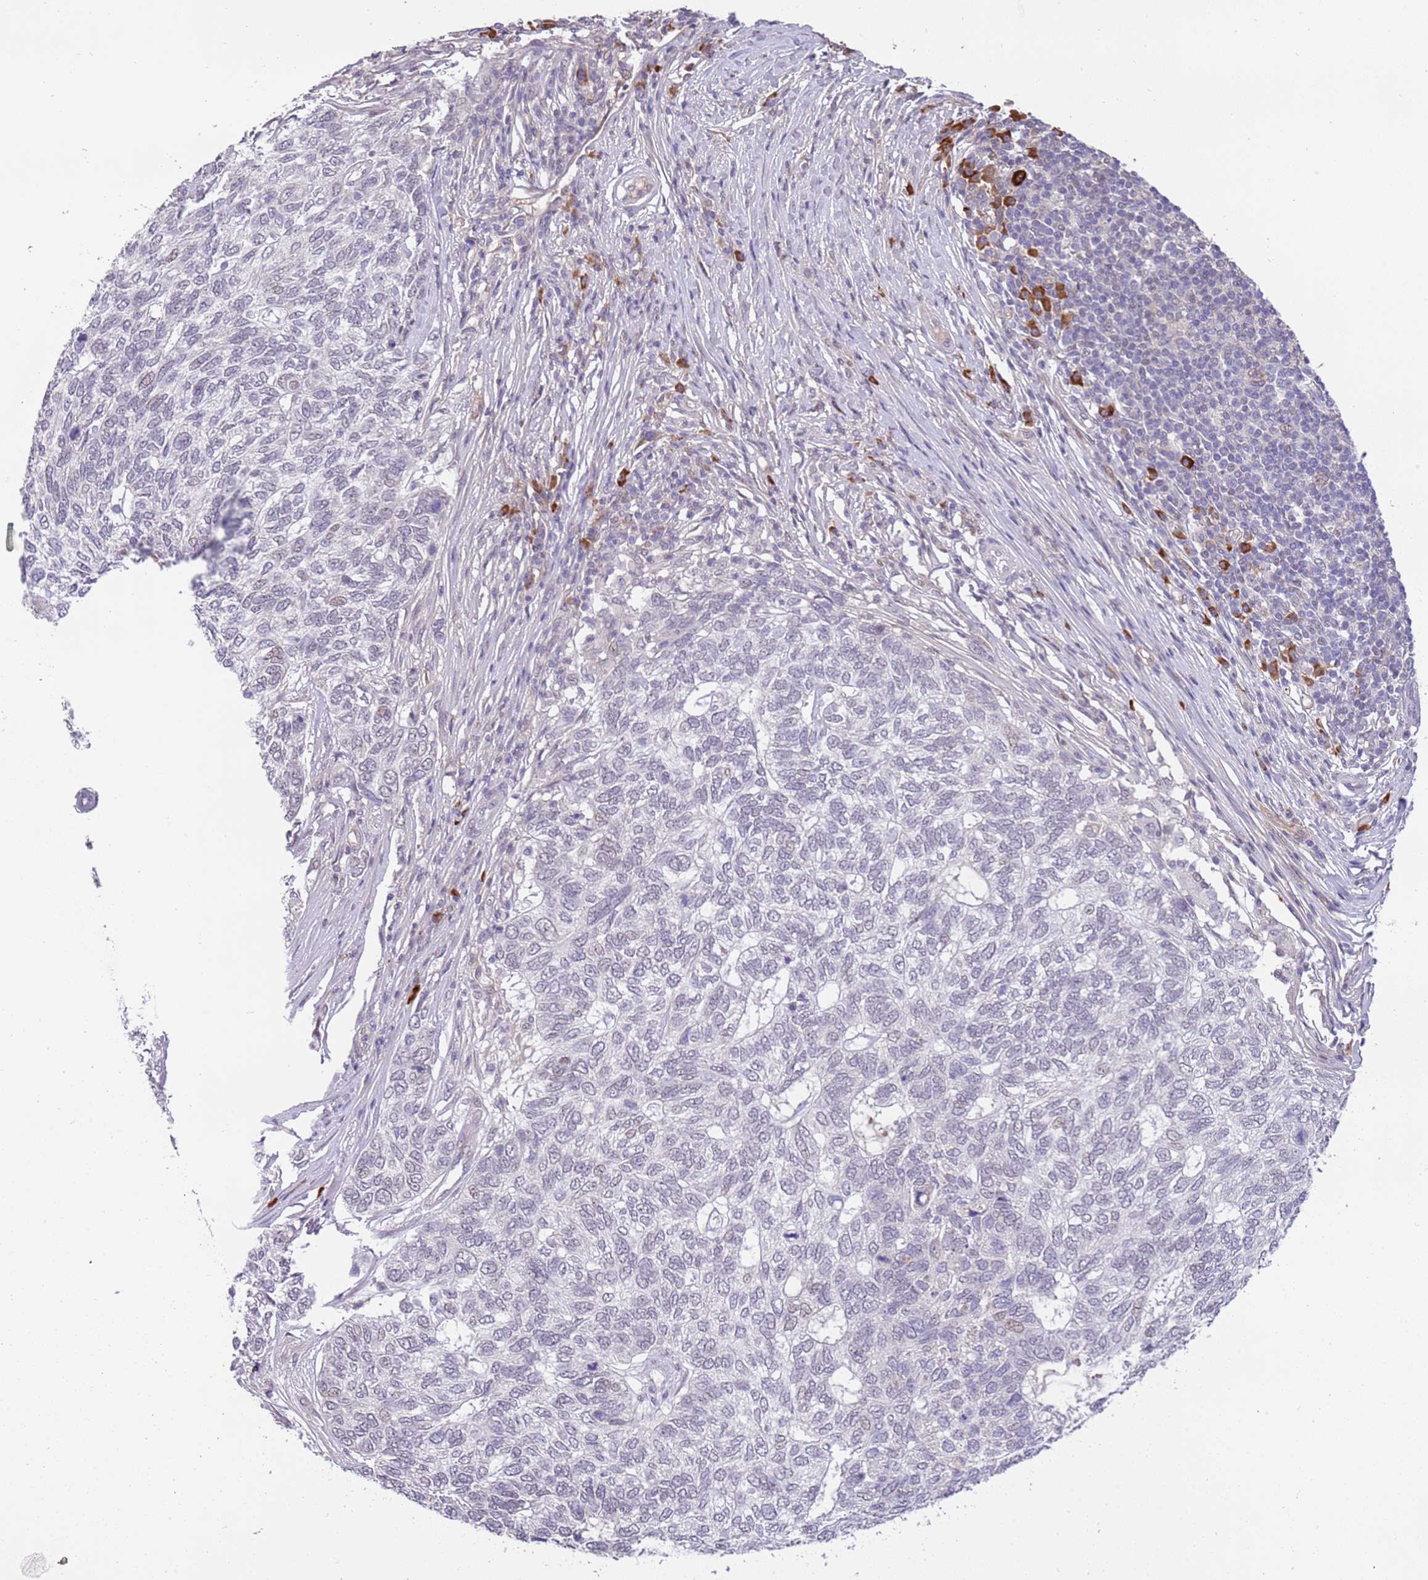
{"staining": {"intensity": "negative", "quantity": "none", "location": "none"}, "tissue": "skin cancer", "cell_type": "Tumor cells", "image_type": "cancer", "snomed": [{"axis": "morphology", "description": "Basal cell carcinoma"}, {"axis": "topography", "description": "Skin"}], "caption": "Tumor cells are negative for protein expression in human basal cell carcinoma (skin).", "gene": "MAGEF1", "patient": {"sex": "female", "age": 65}}